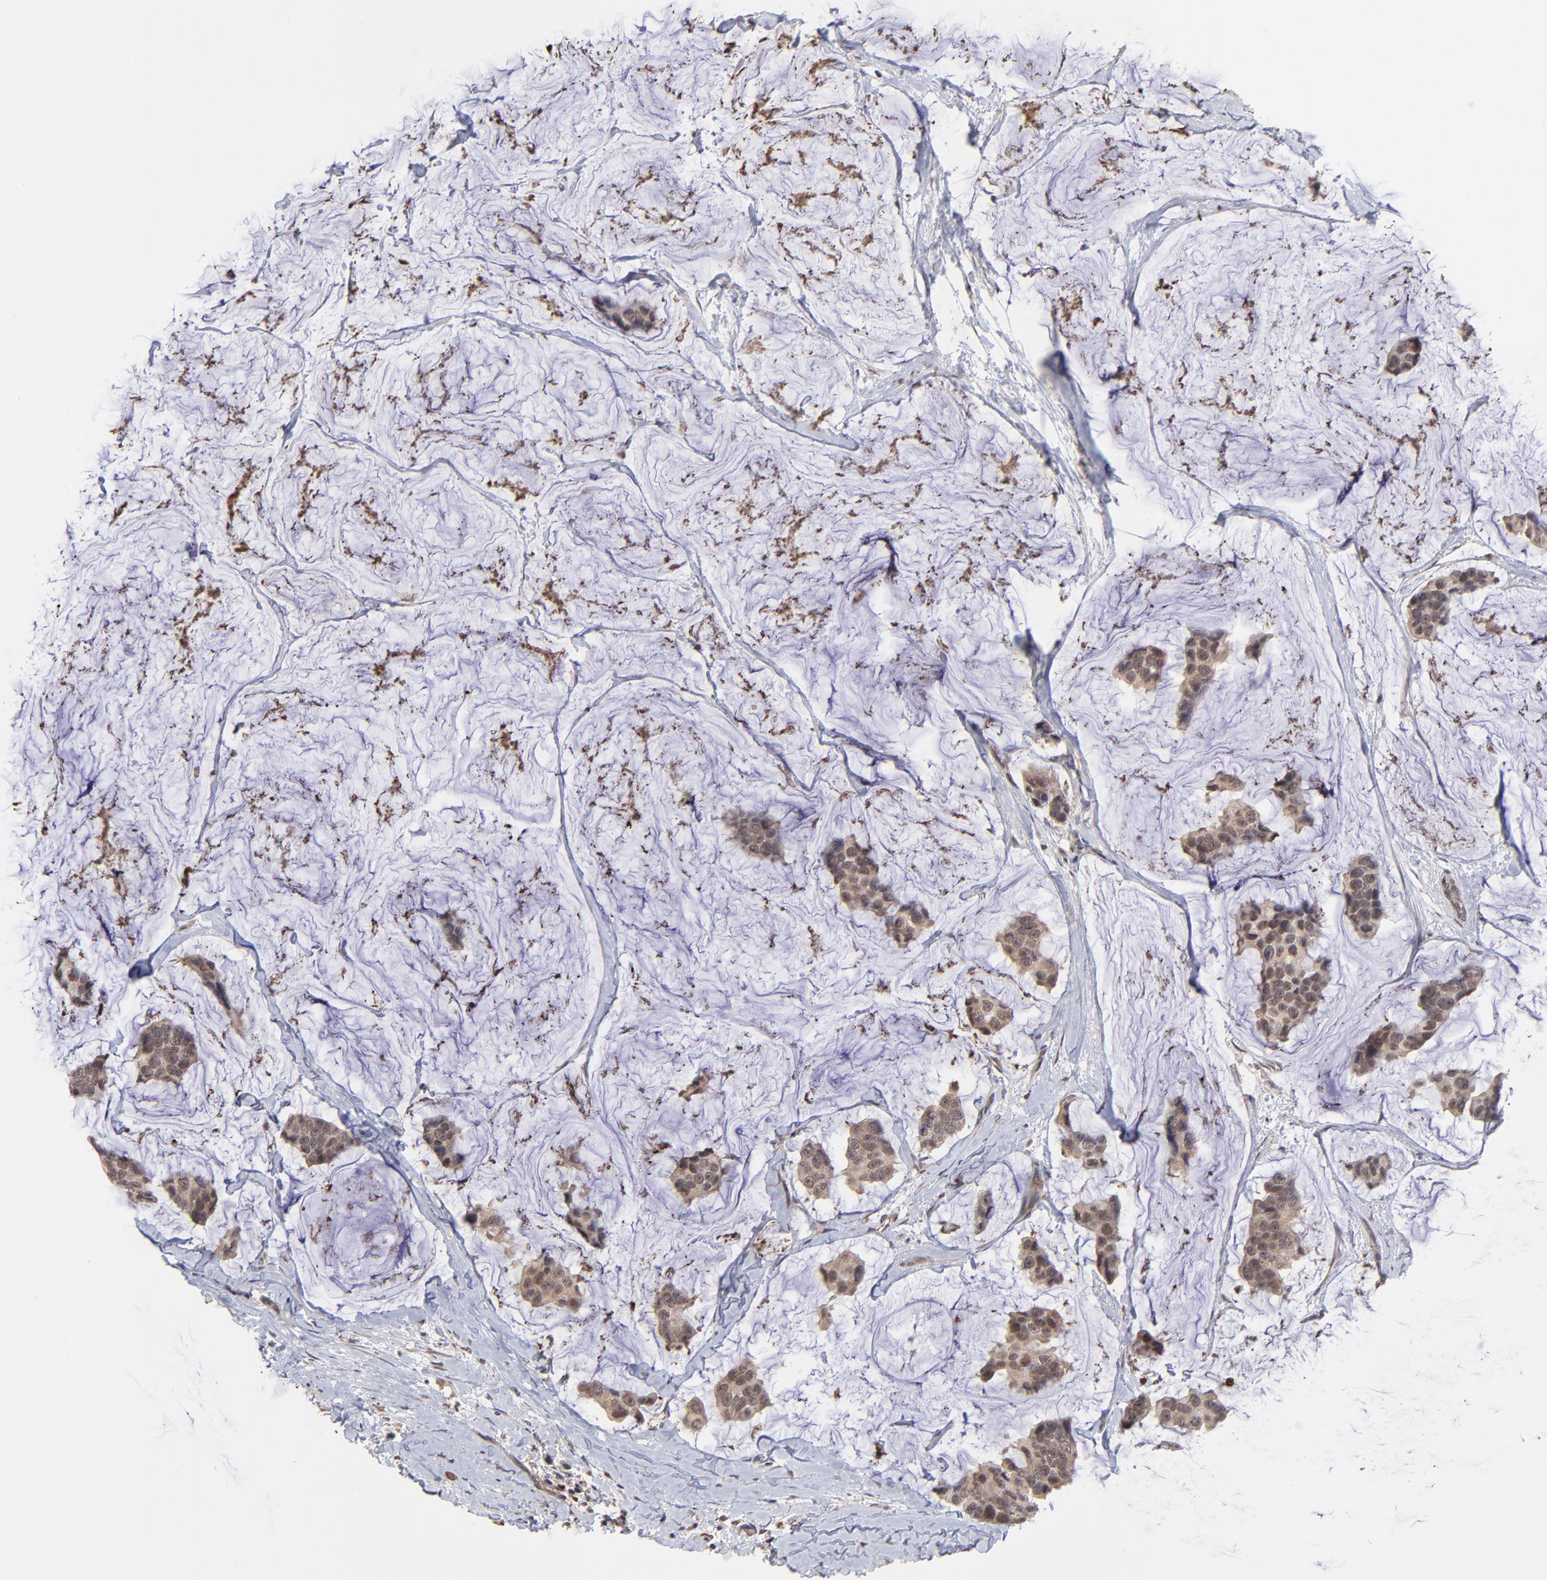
{"staining": {"intensity": "weak", "quantity": ">75%", "location": "cytoplasmic/membranous"}, "tissue": "breast cancer", "cell_type": "Tumor cells", "image_type": "cancer", "snomed": [{"axis": "morphology", "description": "Normal tissue, NOS"}, {"axis": "morphology", "description": "Duct carcinoma"}, {"axis": "topography", "description": "Breast"}], "caption": "Protein expression analysis of breast invasive ductal carcinoma reveals weak cytoplasmic/membranous staining in about >75% of tumor cells. (Brightfield microscopy of DAB IHC at high magnification).", "gene": "CHL1", "patient": {"sex": "female", "age": 50}}